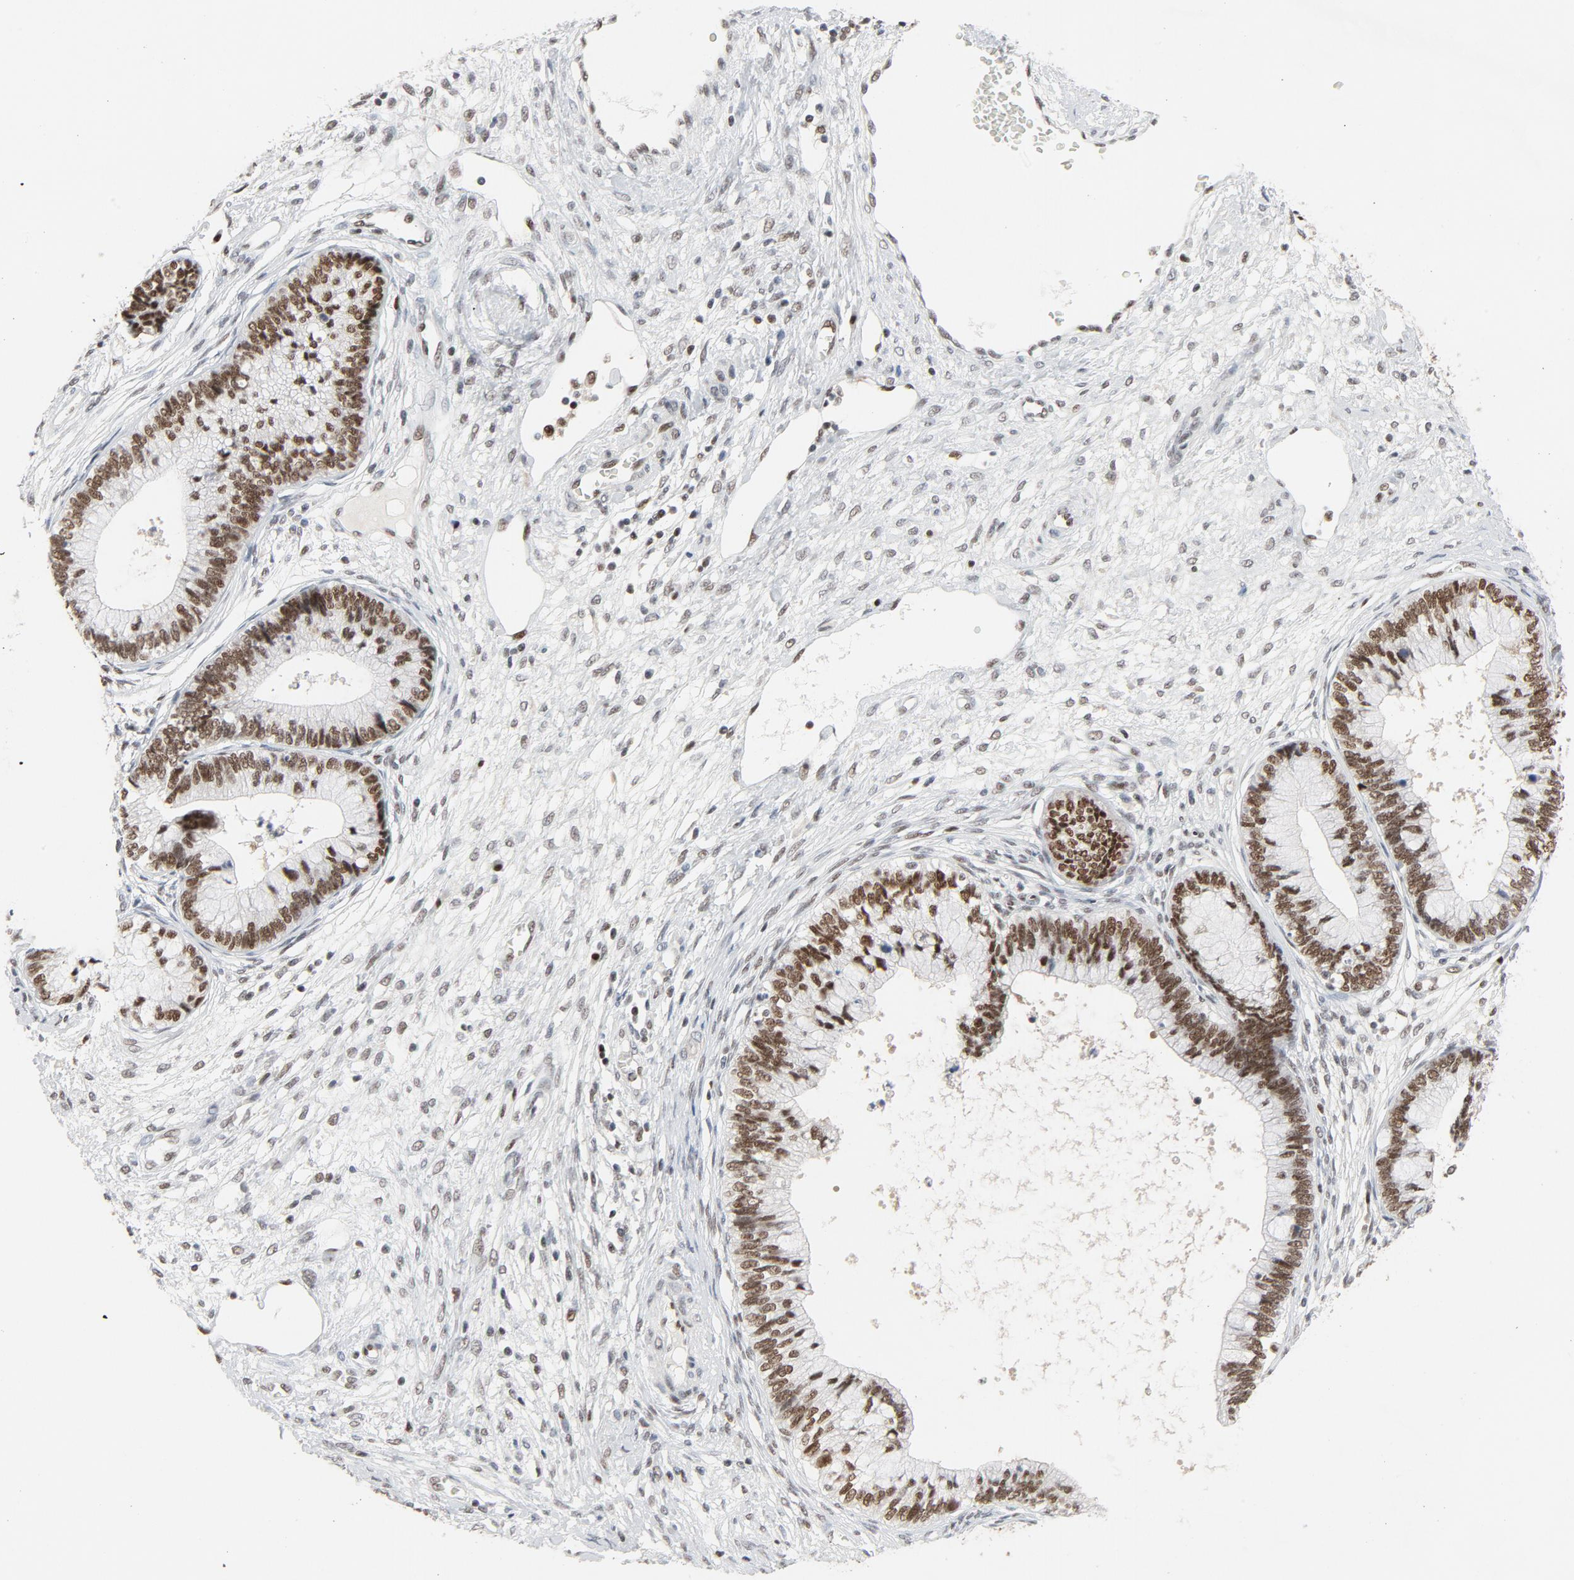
{"staining": {"intensity": "moderate", "quantity": ">75%", "location": "nuclear"}, "tissue": "cervical cancer", "cell_type": "Tumor cells", "image_type": "cancer", "snomed": [{"axis": "morphology", "description": "Adenocarcinoma, NOS"}, {"axis": "topography", "description": "Cervix"}], "caption": "This is a micrograph of immunohistochemistry (IHC) staining of cervical cancer (adenocarcinoma), which shows moderate positivity in the nuclear of tumor cells.", "gene": "JMJD6", "patient": {"sex": "female", "age": 44}}